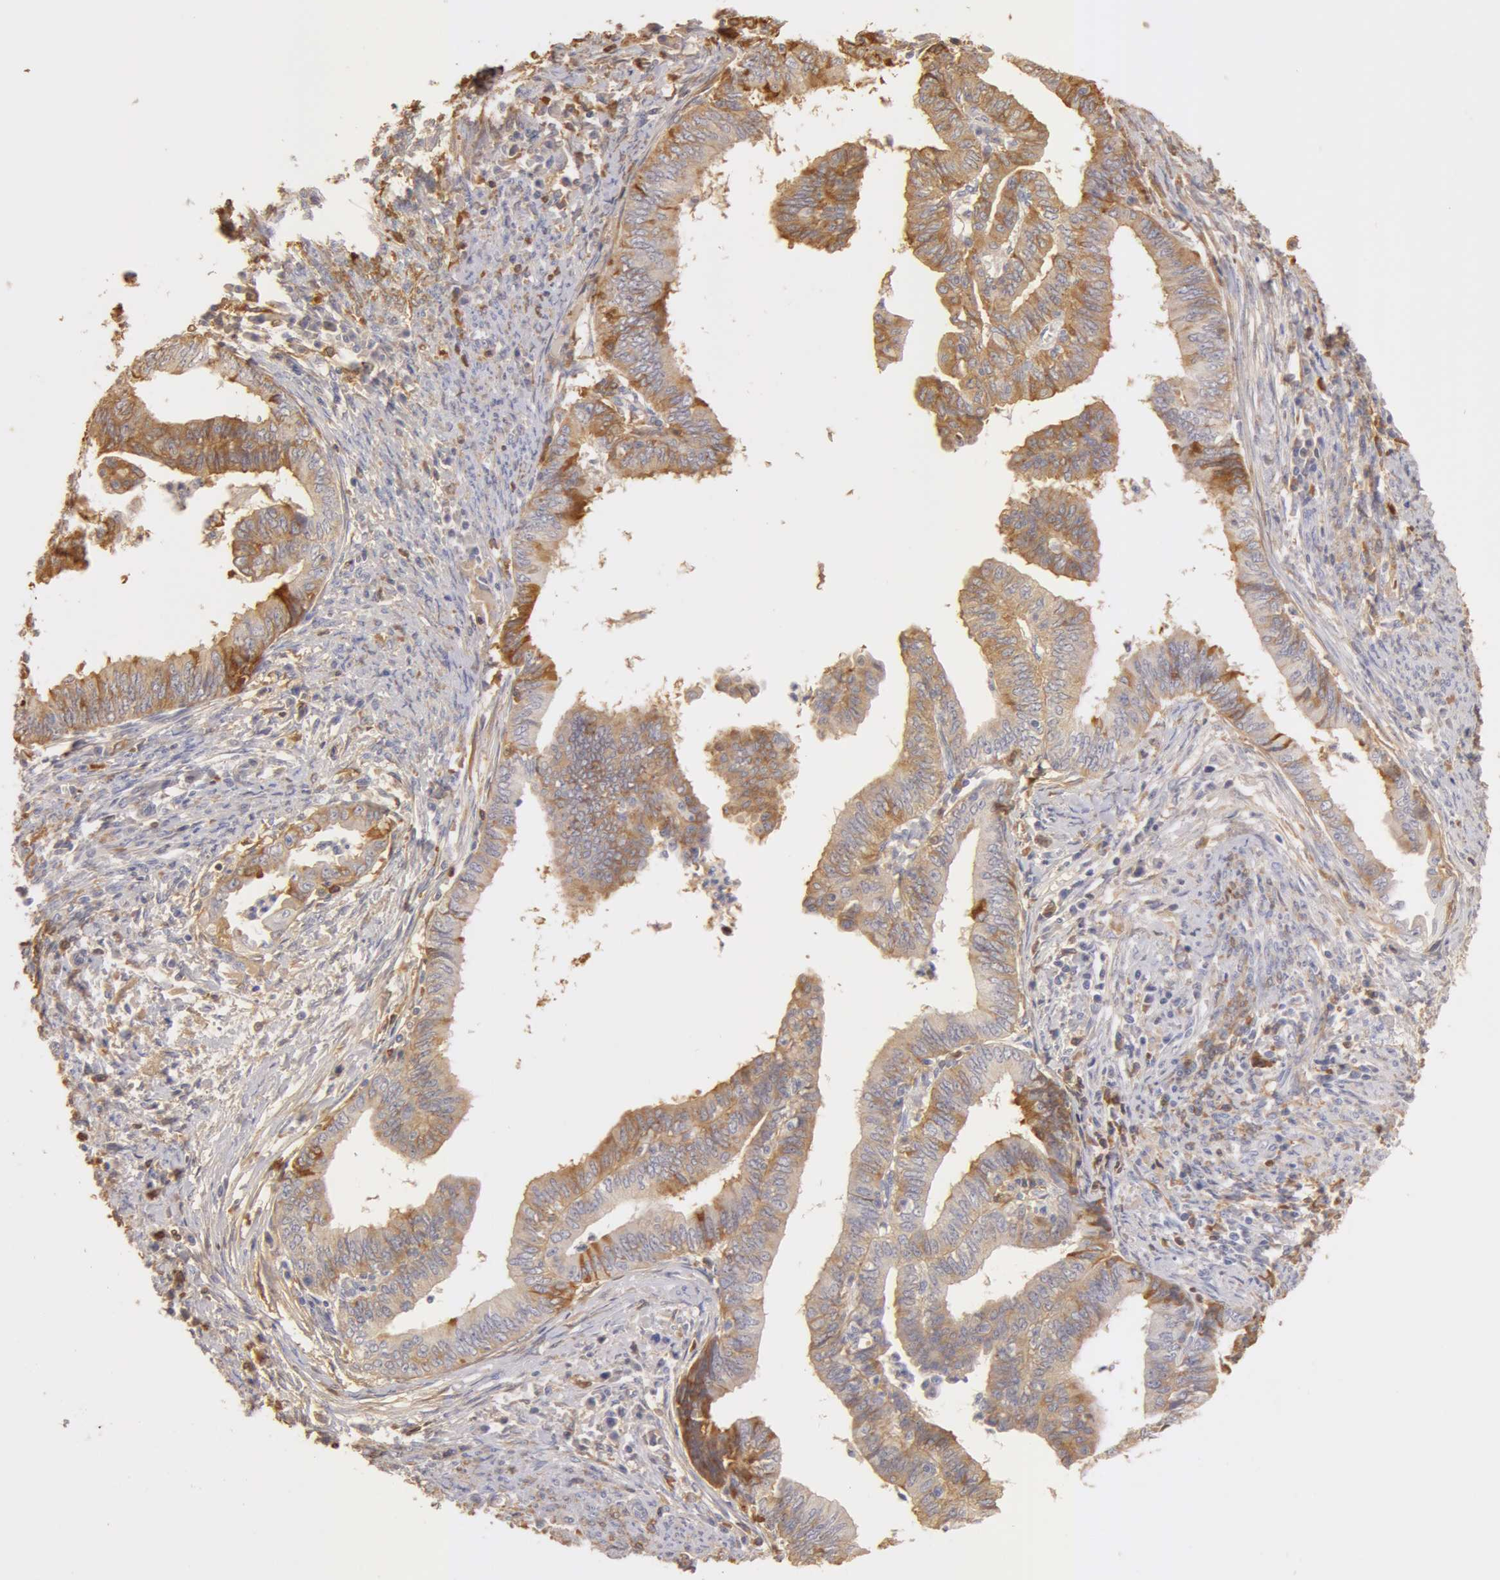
{"staining": {"intensity": "moderate", "quantity": "<25%", "location": "cytoplasmic/membranous"}, "tissue": "endometrial cancer", "cell_type": "Tumor cells", "image_type": "cancer", "snomed": [{"axis": "morphology", "description": "Adenocarcinoma, NOS"}, {"axis": "topography", "description": "Endometrium"}], "caption": "Protein analysis of endometrial cancer (adenocarcinoma) tissue demonstrates moderate cytoplasmic/membranous expression in about <25% of tumor cells.", "gene": "TF", "patient": {"sex": "female", "age": 66}}